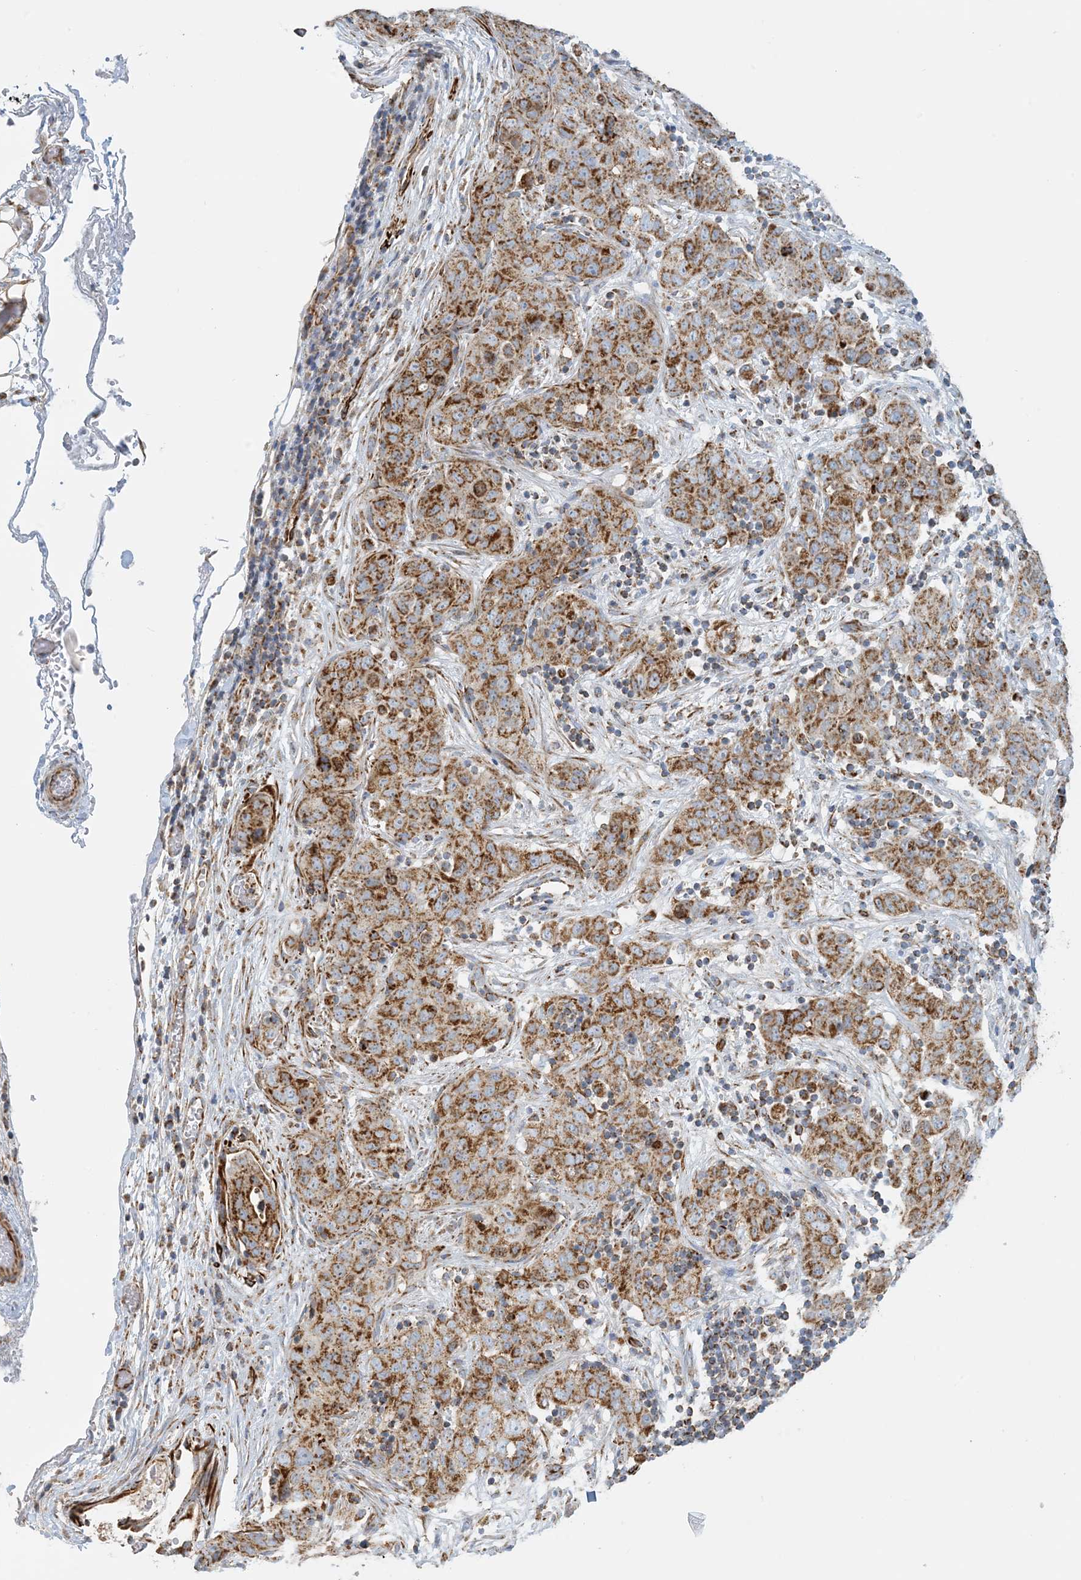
{"staining": {"intensity": "moderate", "quantity": ">75%", "location": "cytoplasmic/membranous"}, "tissue": "stomach cancer", "cell_type": "Tumor cells", "image_type": "cancer", "snomed": [{"axis": "morphology", "description": "Normal tissue, NOS"}, {"axis": "morphology", "description": "Adenocarcinoma, NOS"}, {"axis": "topography", "description": "Lymph node"}, {"axis": "topography", "description": "Stomach"}], "caption": "Brown immunohistochemical staining in human stomach adenocarcinoma demonstrates moderate cytoplasmic/membranous staining in about >75% of tumor cells. The protein is stained brown, and the nuclei are stained in blue (DAB (3,3'-diaminobenzidine) IHC with brightfield microscopy, high magnification).", "gene": "COA3", "patient": {"sex": "male", "age": 48}}